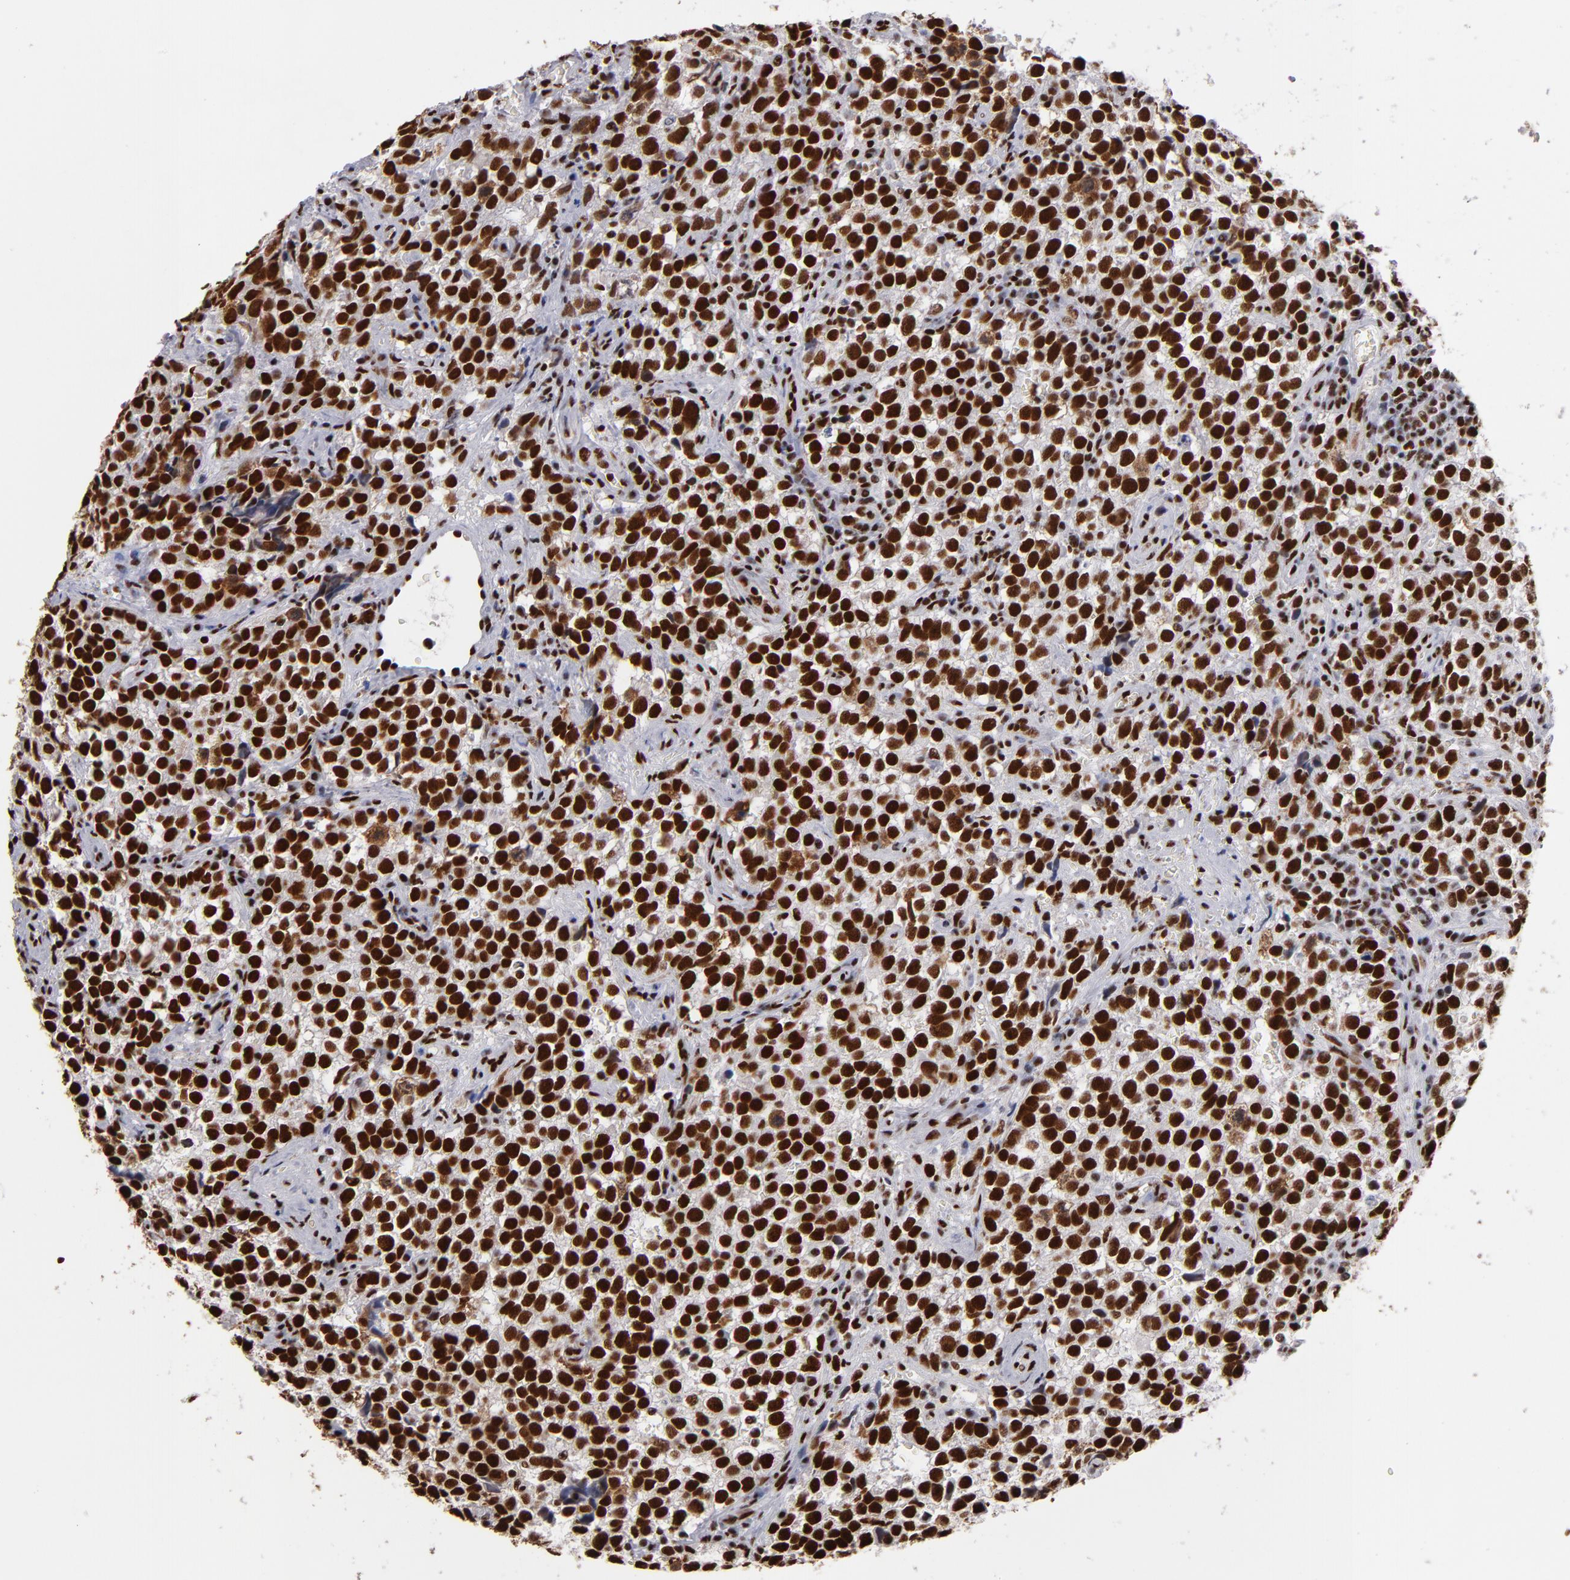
{"staining": {"intensity": "strong", "quantity": ">75%", "location": "nuclear"}, "tissue": "testis cancer", "cell_type": "Tumor cells", "image_type": "cancer", "snomed": [{"axis": "morphology", "description": "Seminoma, NOS"}, {"axis": "topography", "description": "Testis"}], "caption": "Tumor cells exhibit high levels of strong nuclear expression in approximately >75% of cells in seminoma (testis).", "gene": "MRE11", "patient": {"sex": "male", "age": 38}}